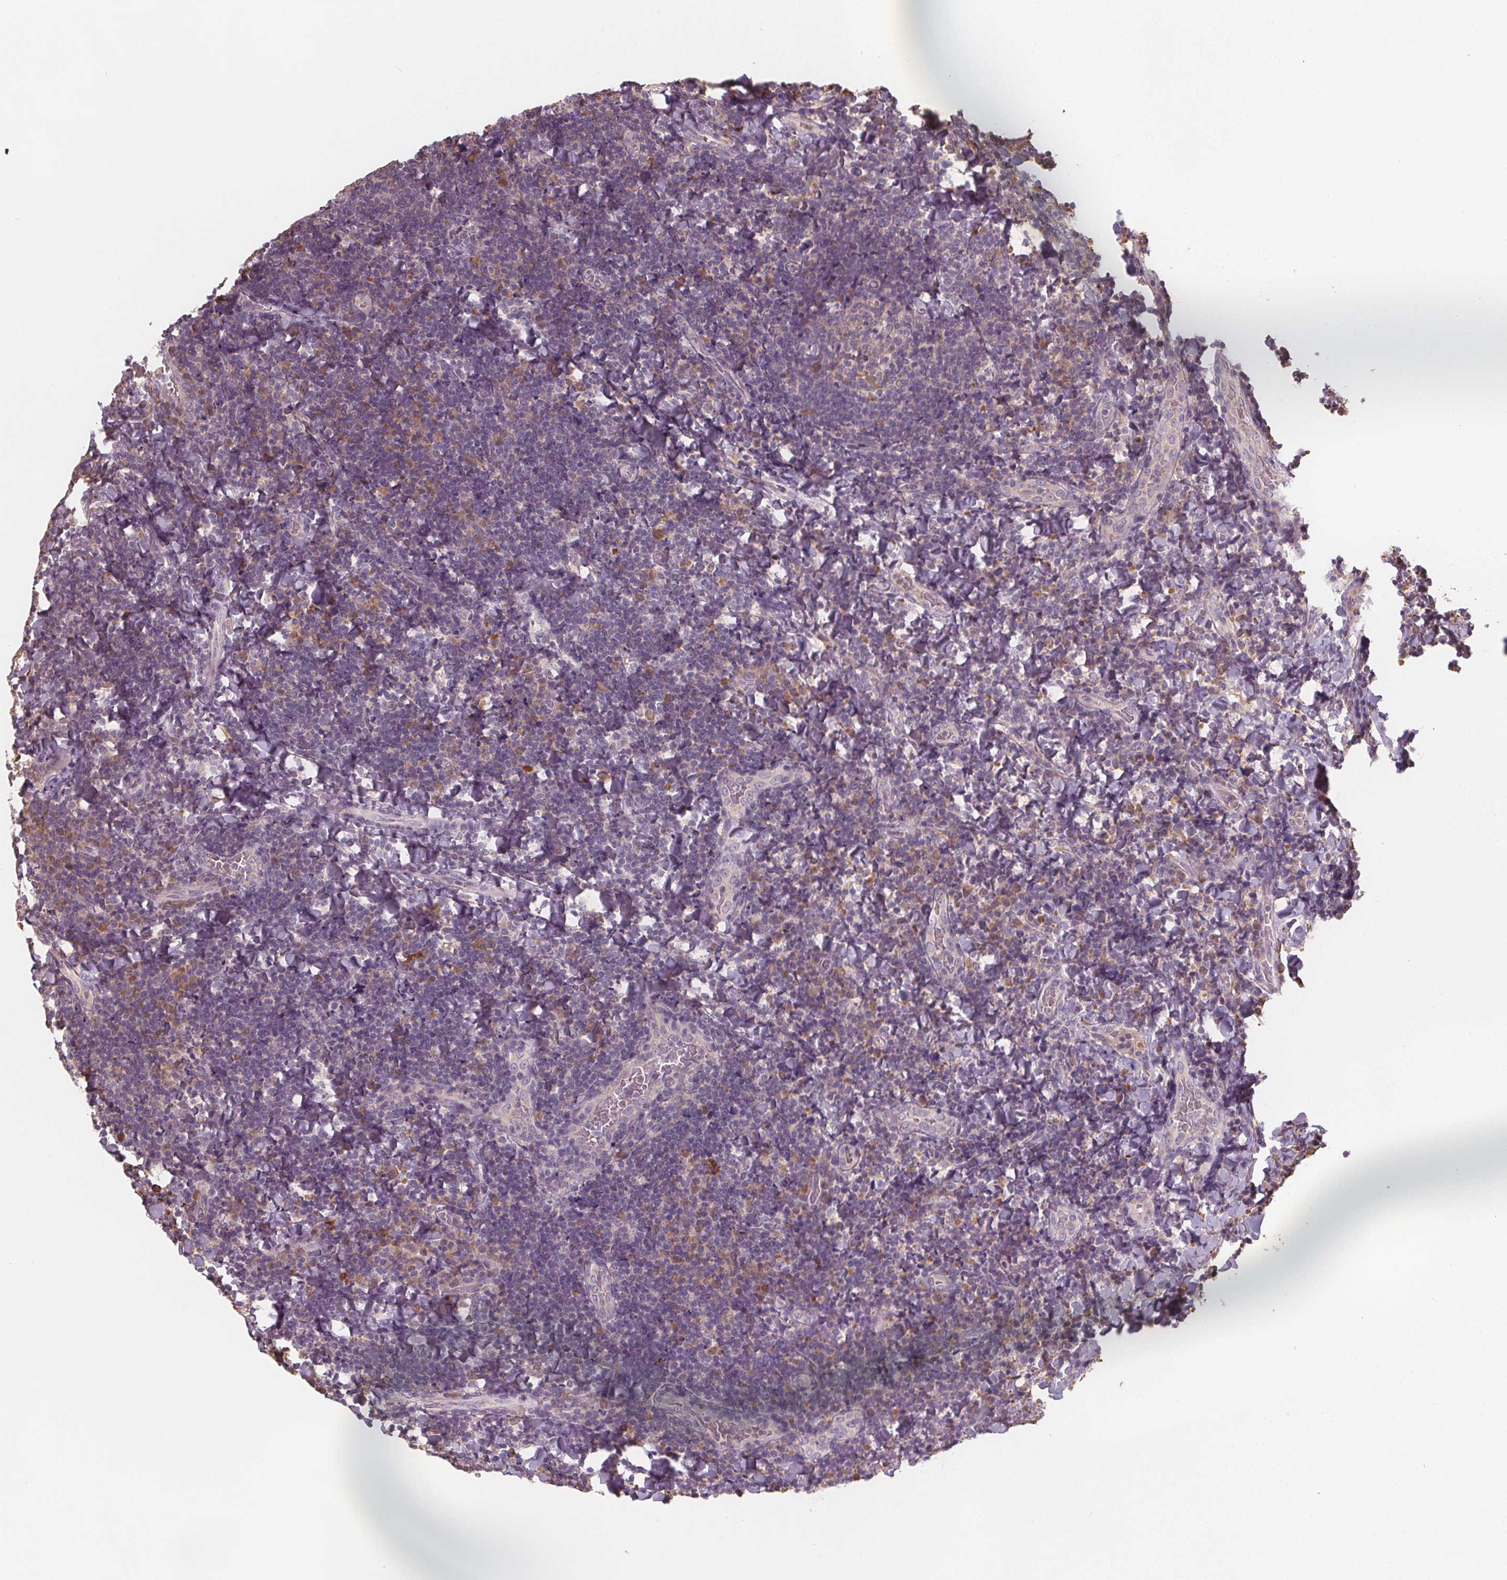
{"staining": {"intensity": "negative", "quantity": "none", "location": "none"}, "tissue": "tonsil", "cell_type": "Germinal center cells", "image_type": "normal", "snomed": [{"axis": "morphology", "description": "Normal tissue, NOS"}, {"axis": "topography", "description": "Tonsil"}], "caption": "The image displays no significant staining in germinal center cells of tonsil.", "gene": "TMEM80", "patient": {"sex": "male", "age": 17}}